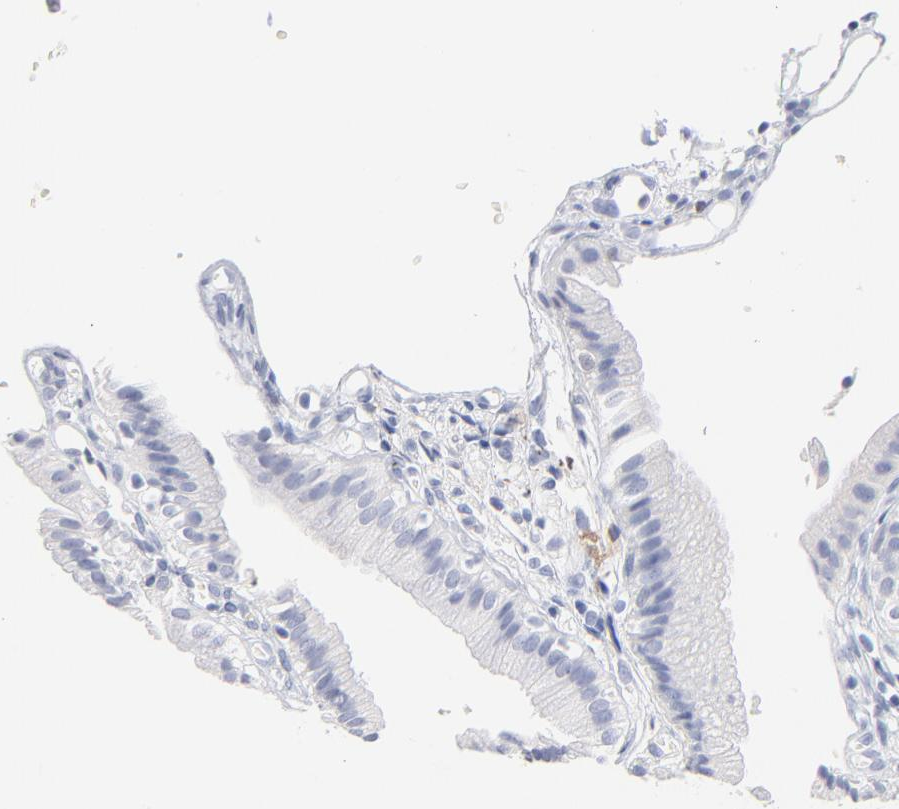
{"staining": {"intensity": "negative", "quantity": "none", "location": "none"}, "tissue": "gallbladder", "cell_type": "Glandular cells", "image_type": "normal", "snomed": [{"axis": "morphology", "description": "Normal tissue, NOS"}, {"axis": "topography", "description": "Gallbladder"}], "caption": "The image exhibits no significant staining in glandular cells of gallbladder.", "gene": "IFIT2", "patient": {"sex": "male", "age": 65}}